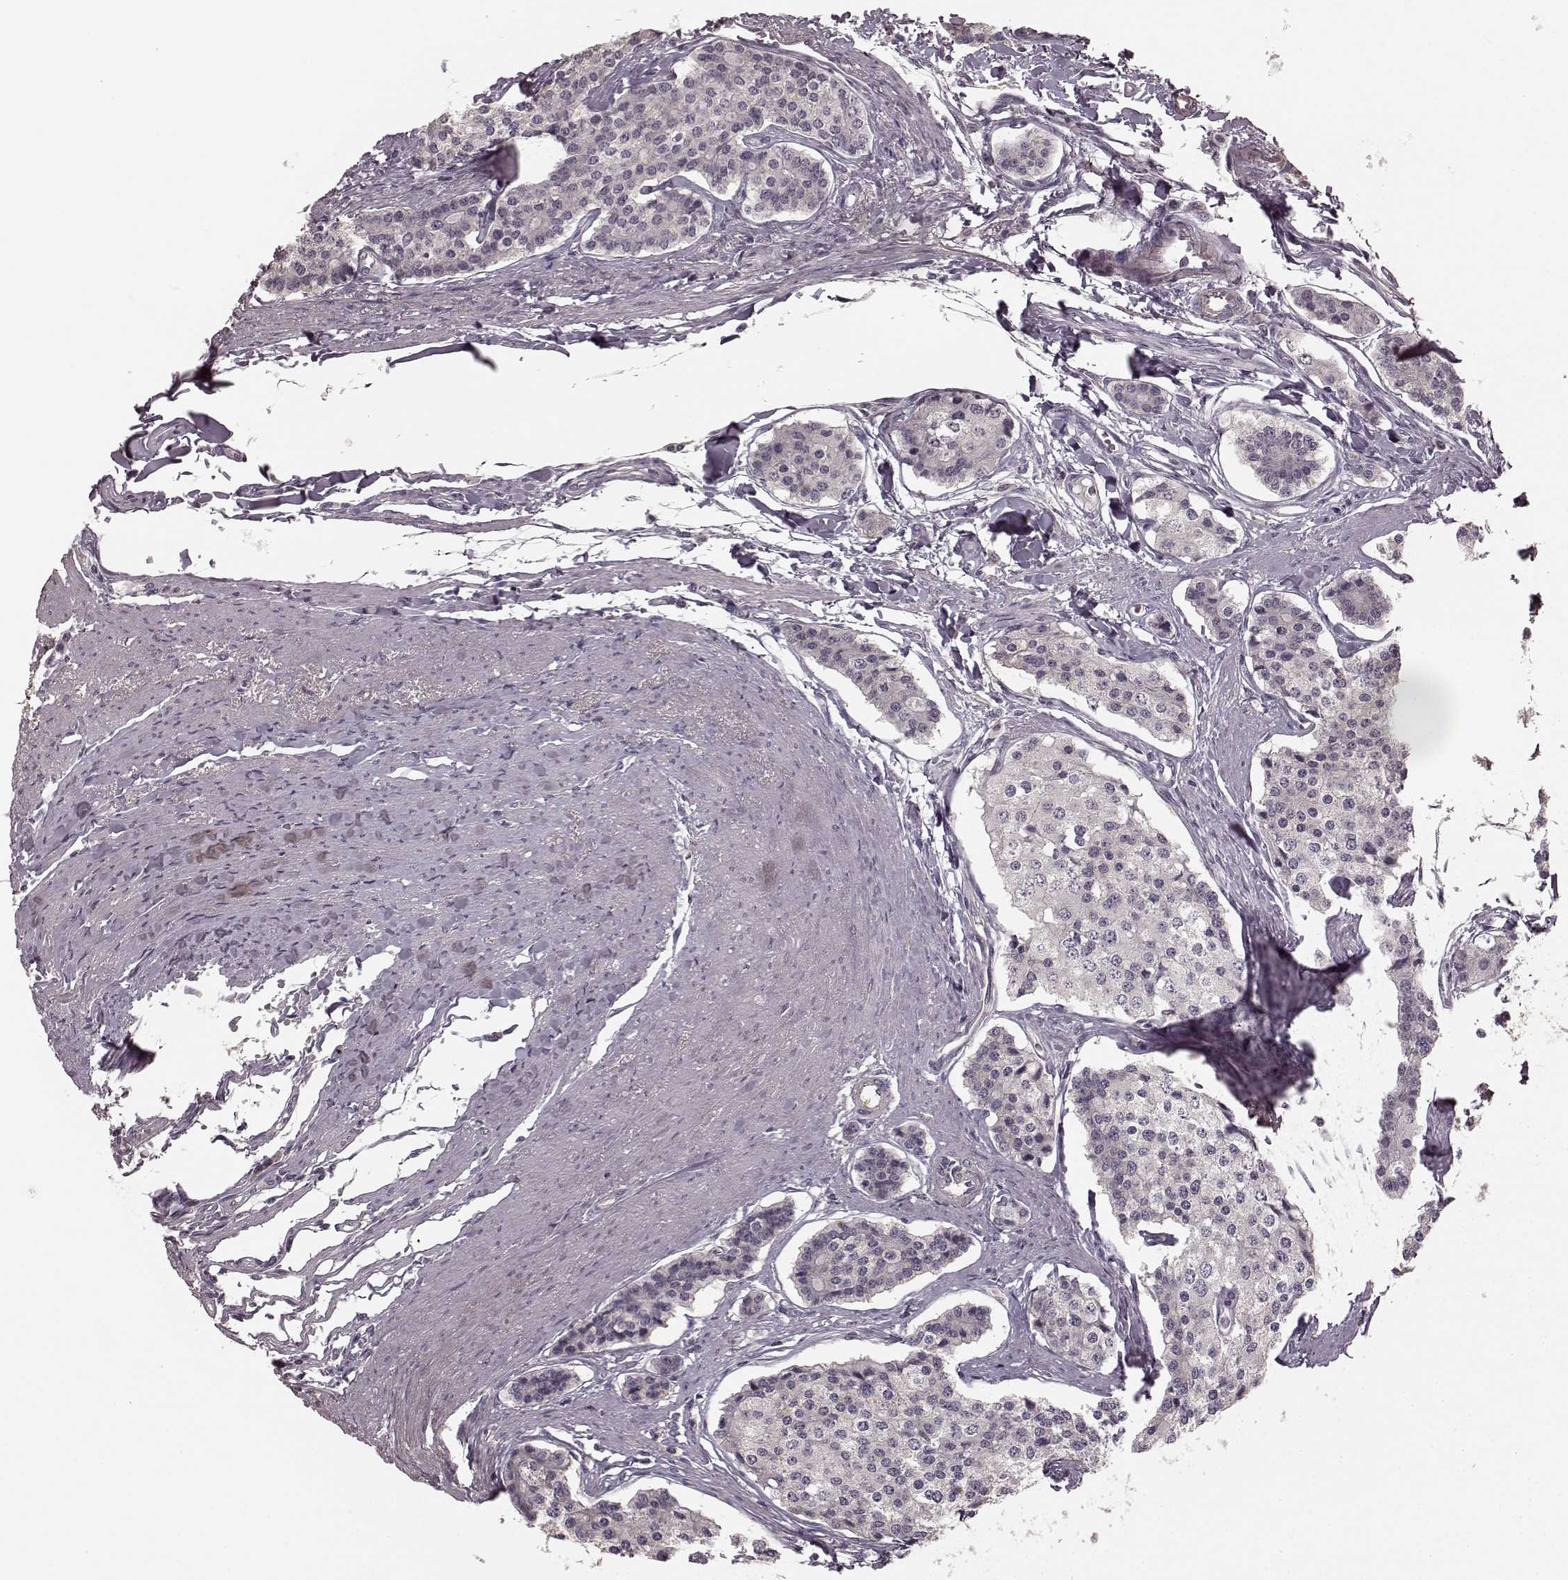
{"staining": {"intensity": "negative", "quantity": "none", "location": "none"}, "tissue": "carcinoid", "cell_type": "Tumor cells", "image_type": "cancer", "snomed": [{"axis": "morphology", "description": "Carcinoid, malignant, NOS"}, {"axis": "topography", "description": "Small intestine"}], "caption": "High magnification brightfield microscopy of carcinoid (malignant) stained with DAB (brown) and counterstained with hematoxylin (blue): tumor cells show no significant expression.", "gene": "PRKCE", "patient": {"sex": "female", "age": 65}}